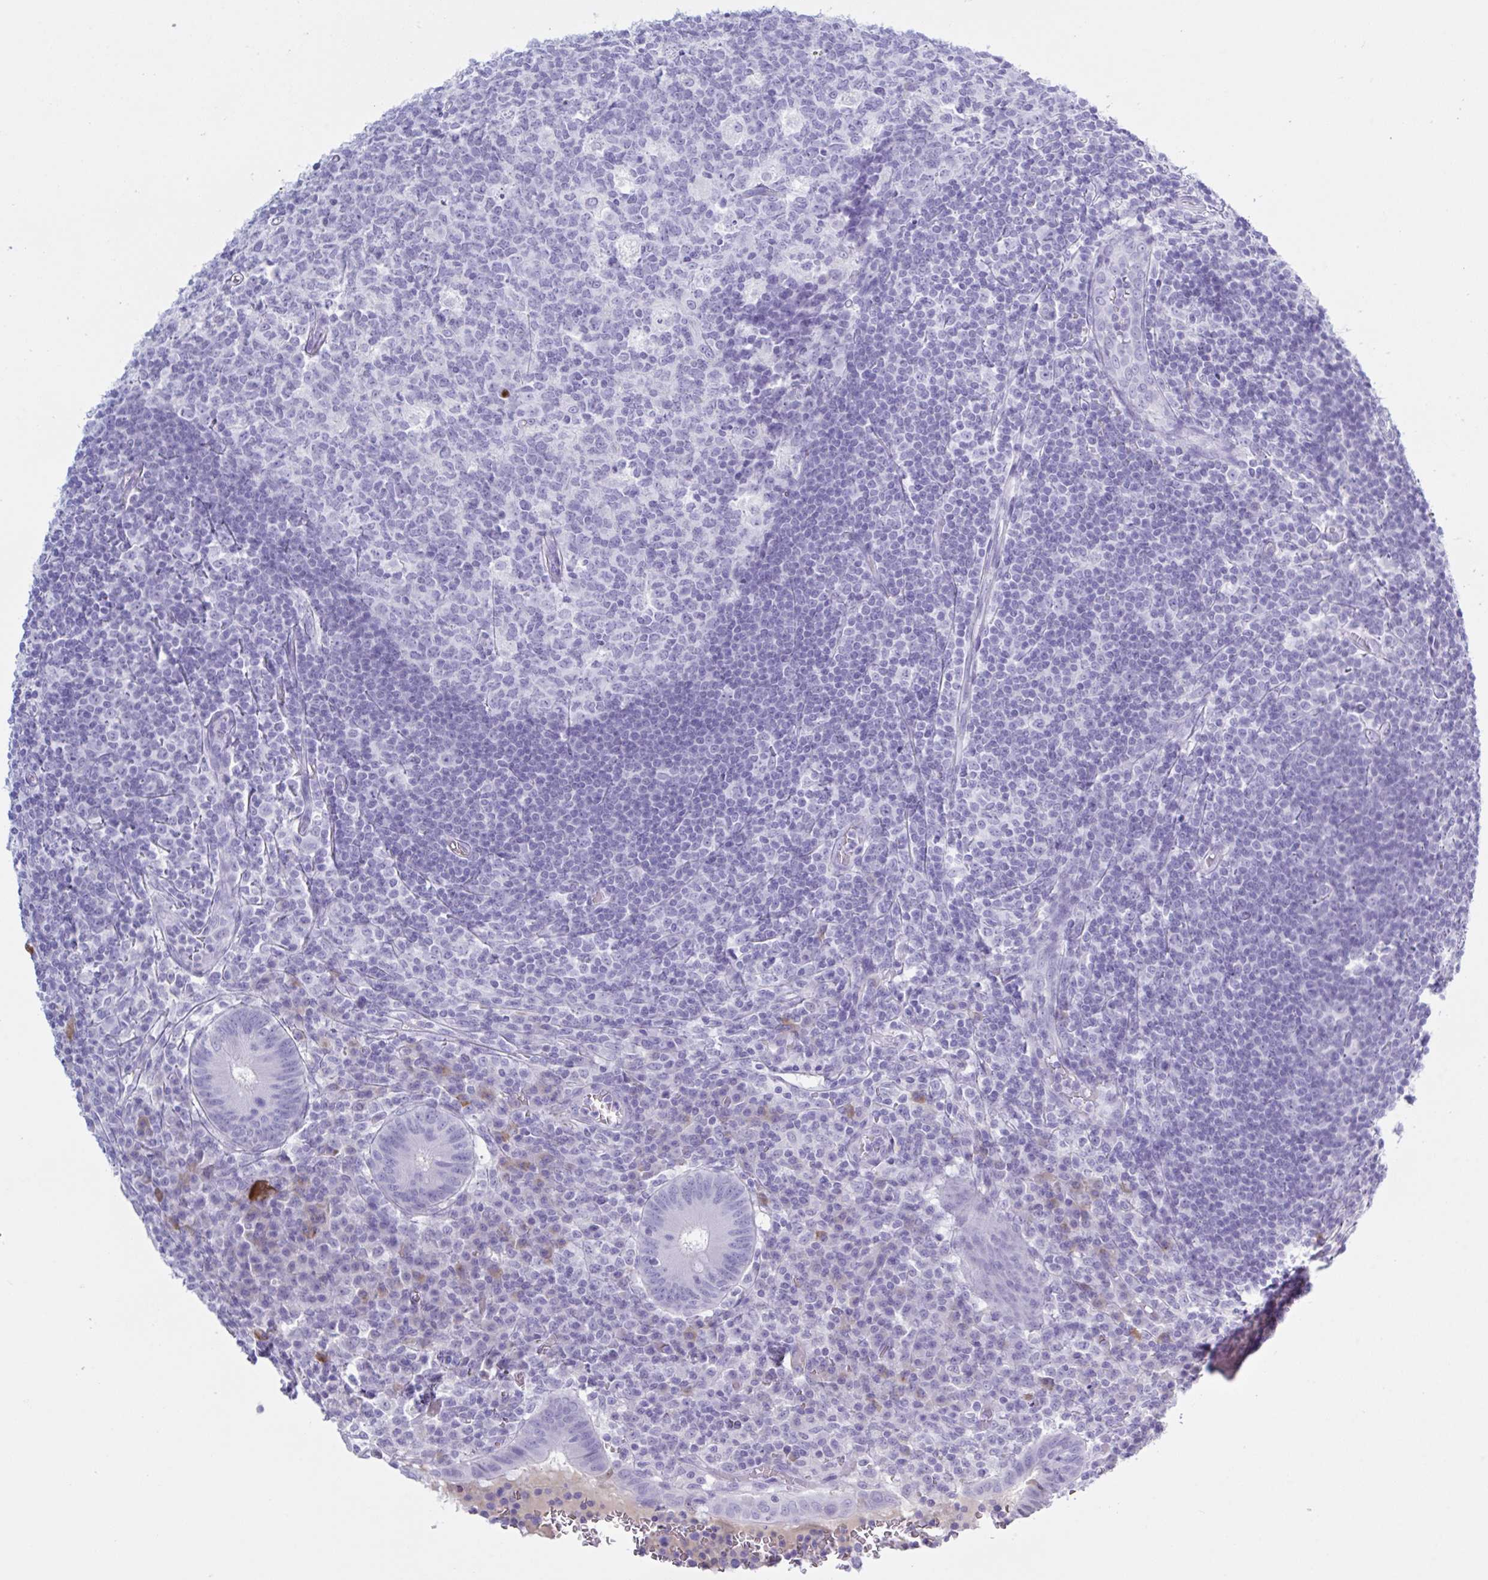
{"staining": {"intensity": "negative", "quantity": "none", "location": "none"}, "tissue": "appendix", "cell_type": "Glandular cells", "image_type": "normal", "snomed": [{"axis": "morphology", "description": "Normal tissue, NOS"}, {"axis": "topography", "description": "Appendix"}], "caption": "DAB immunohistochemical staining of benign appendix exhibits no significant staining in glandular cells.", "gene": "USP35", "patient": {"sex": "male", "age": 18}}